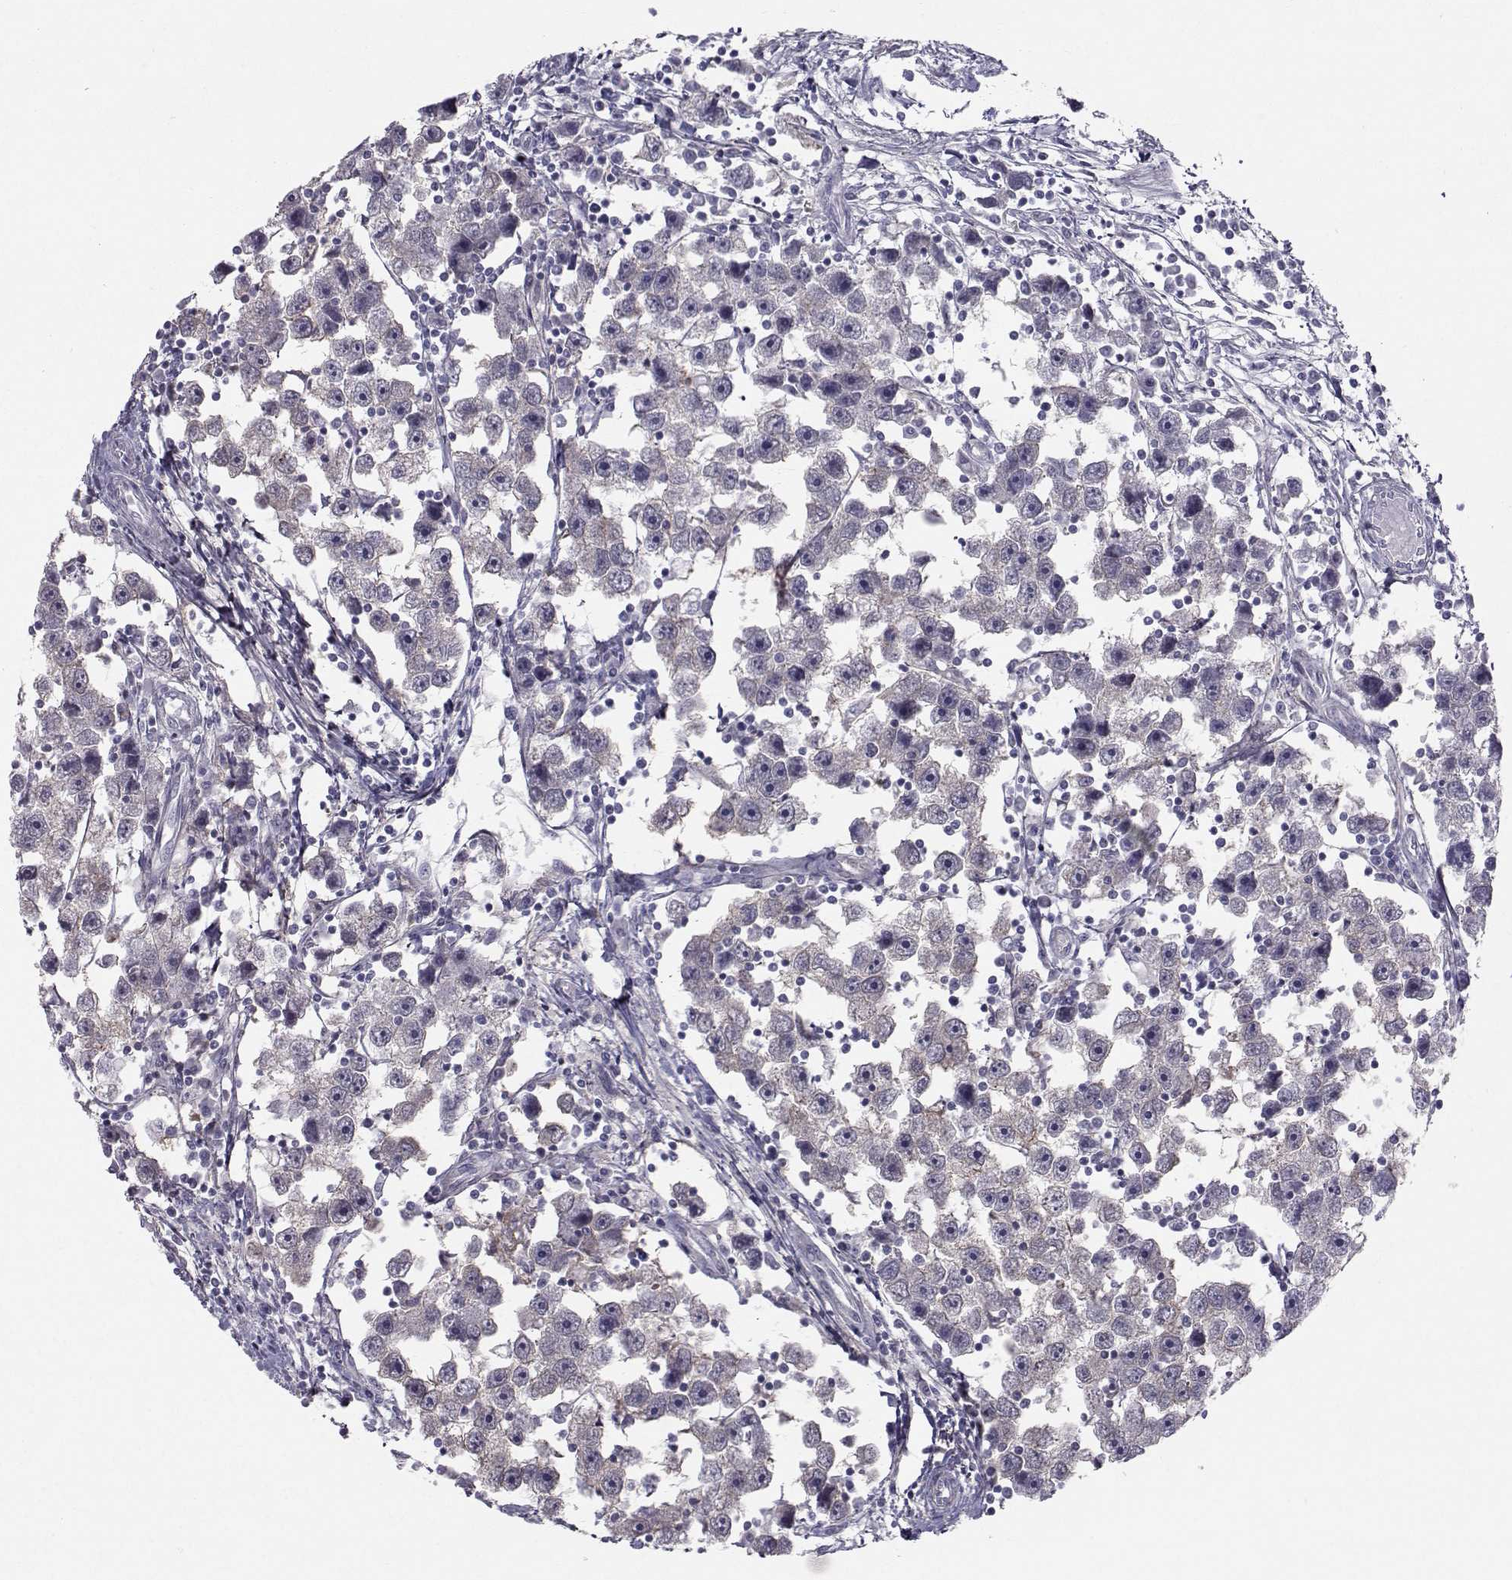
{"staining": {"intensity": "weak", "quantity": "<25%", "location": "cytoplasmic/membranous"}, "tissue": "testis cancer", "cell_type": "Tumor cells", "image_type": "cancer", "snomed": [{"axis": "morphology", "description": "Seminoma, NOS"}, {"axis": "topography", "description": "Testis"}], "caption": "There is no significant staining in tumor cells of seminoma (testis).", "gene": "SPDYE4", "patient": {"sex": "male", "age": 30}}